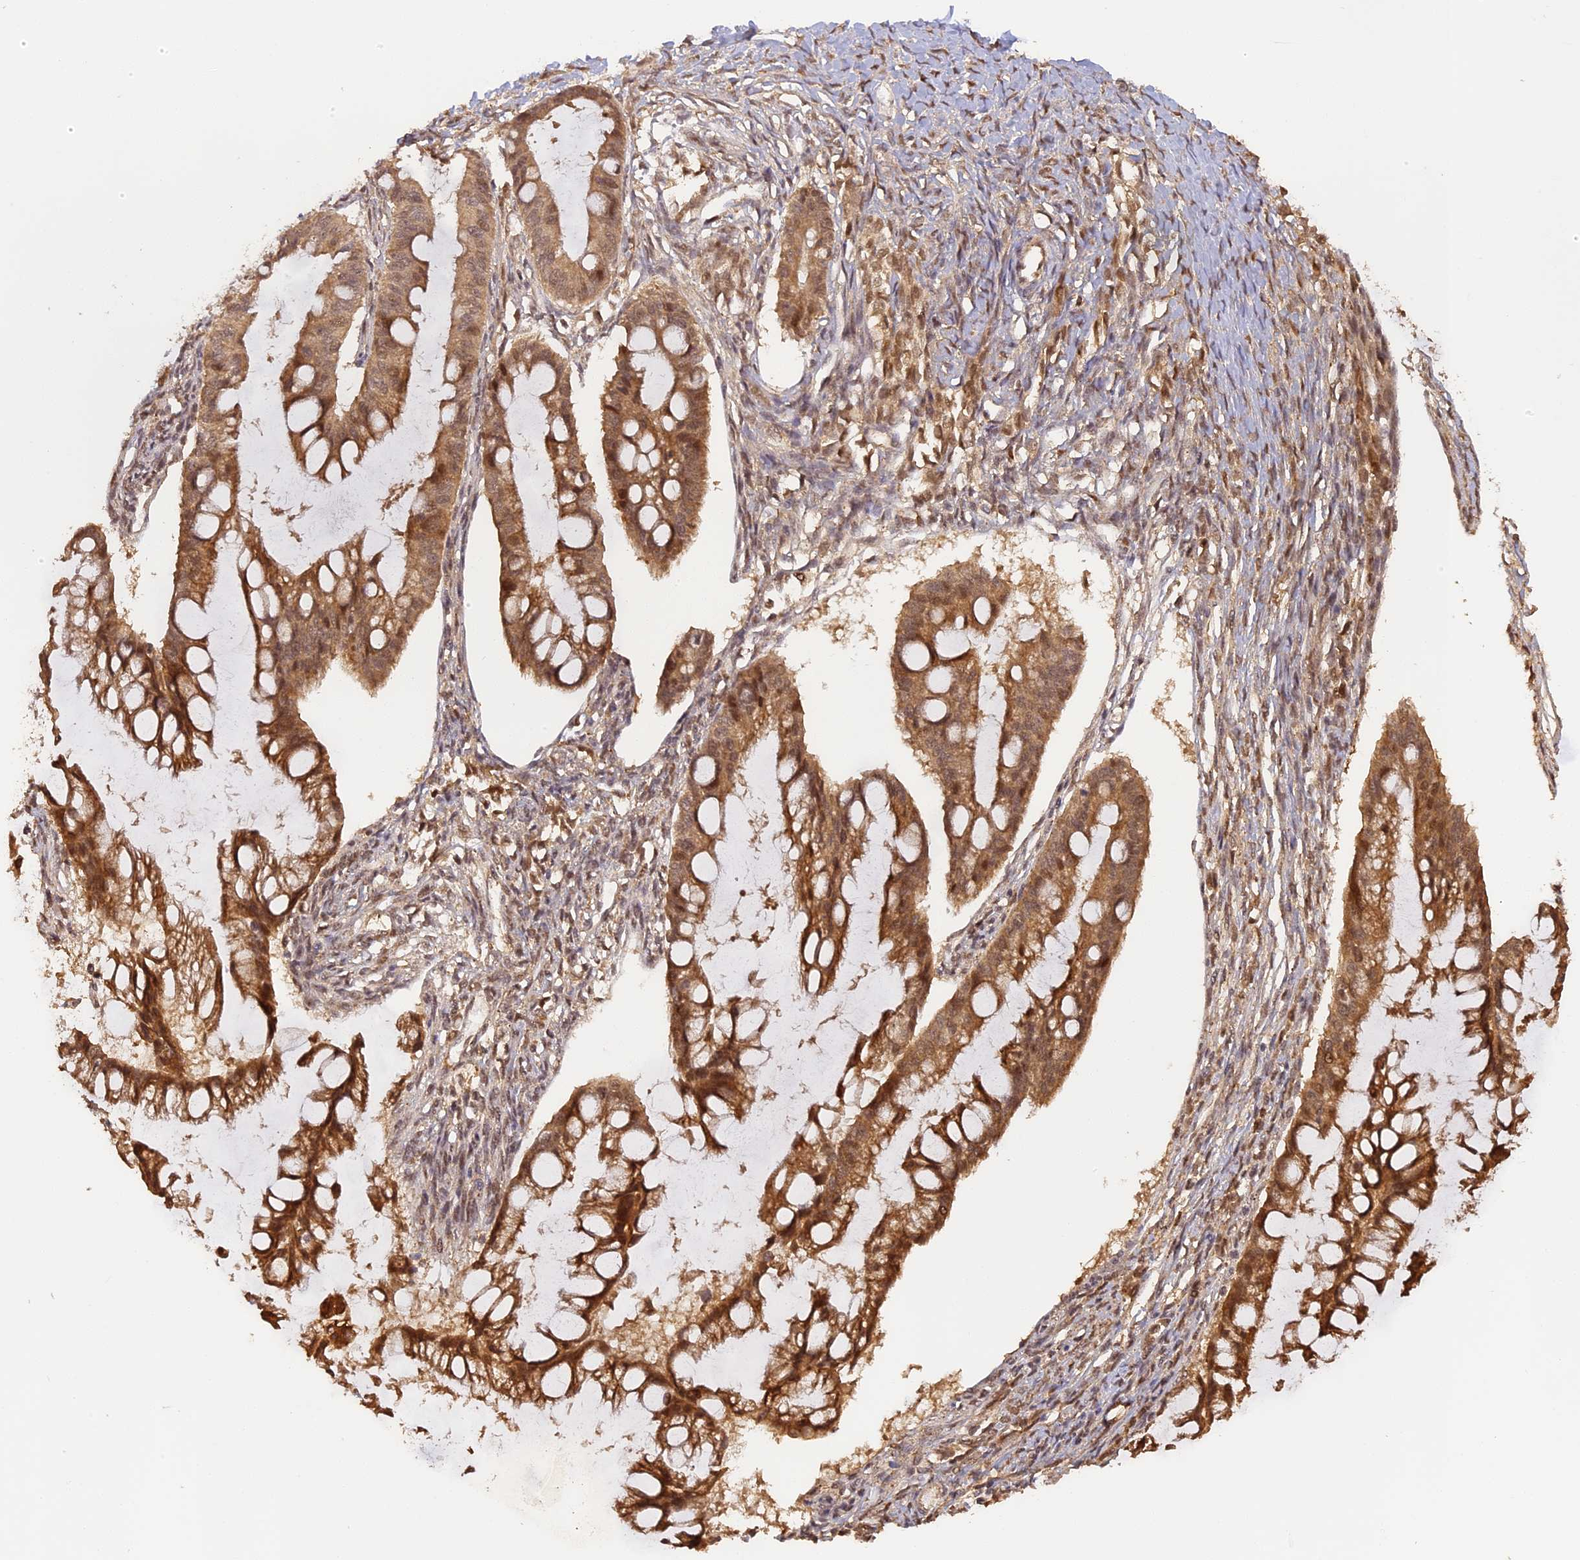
{"staining": {"intensity": "moderate", "quantity": ">75%", "location": "cytoplasmic/membranous,nuclear"}, "tissue": "ovarian cancer", "cell_type": "Tumor cells", "image_type": "cancer", "snomed": [{"axis": "morphology", "description": "Cystadenocarcinoma, mucinous, NOS"}, {"axis": "topography", "description": "Ovary"}], "caption": "There is medium levels of moderate cytoplasmic/membranous and nuclear expression in tumor cells of ovarian mucinous cystadenocarcinoma, as demonstrated by immunohistochemical staining (brown color).", "gene": "MYBL2", "patient": {"sex": "female", "age": 73}}